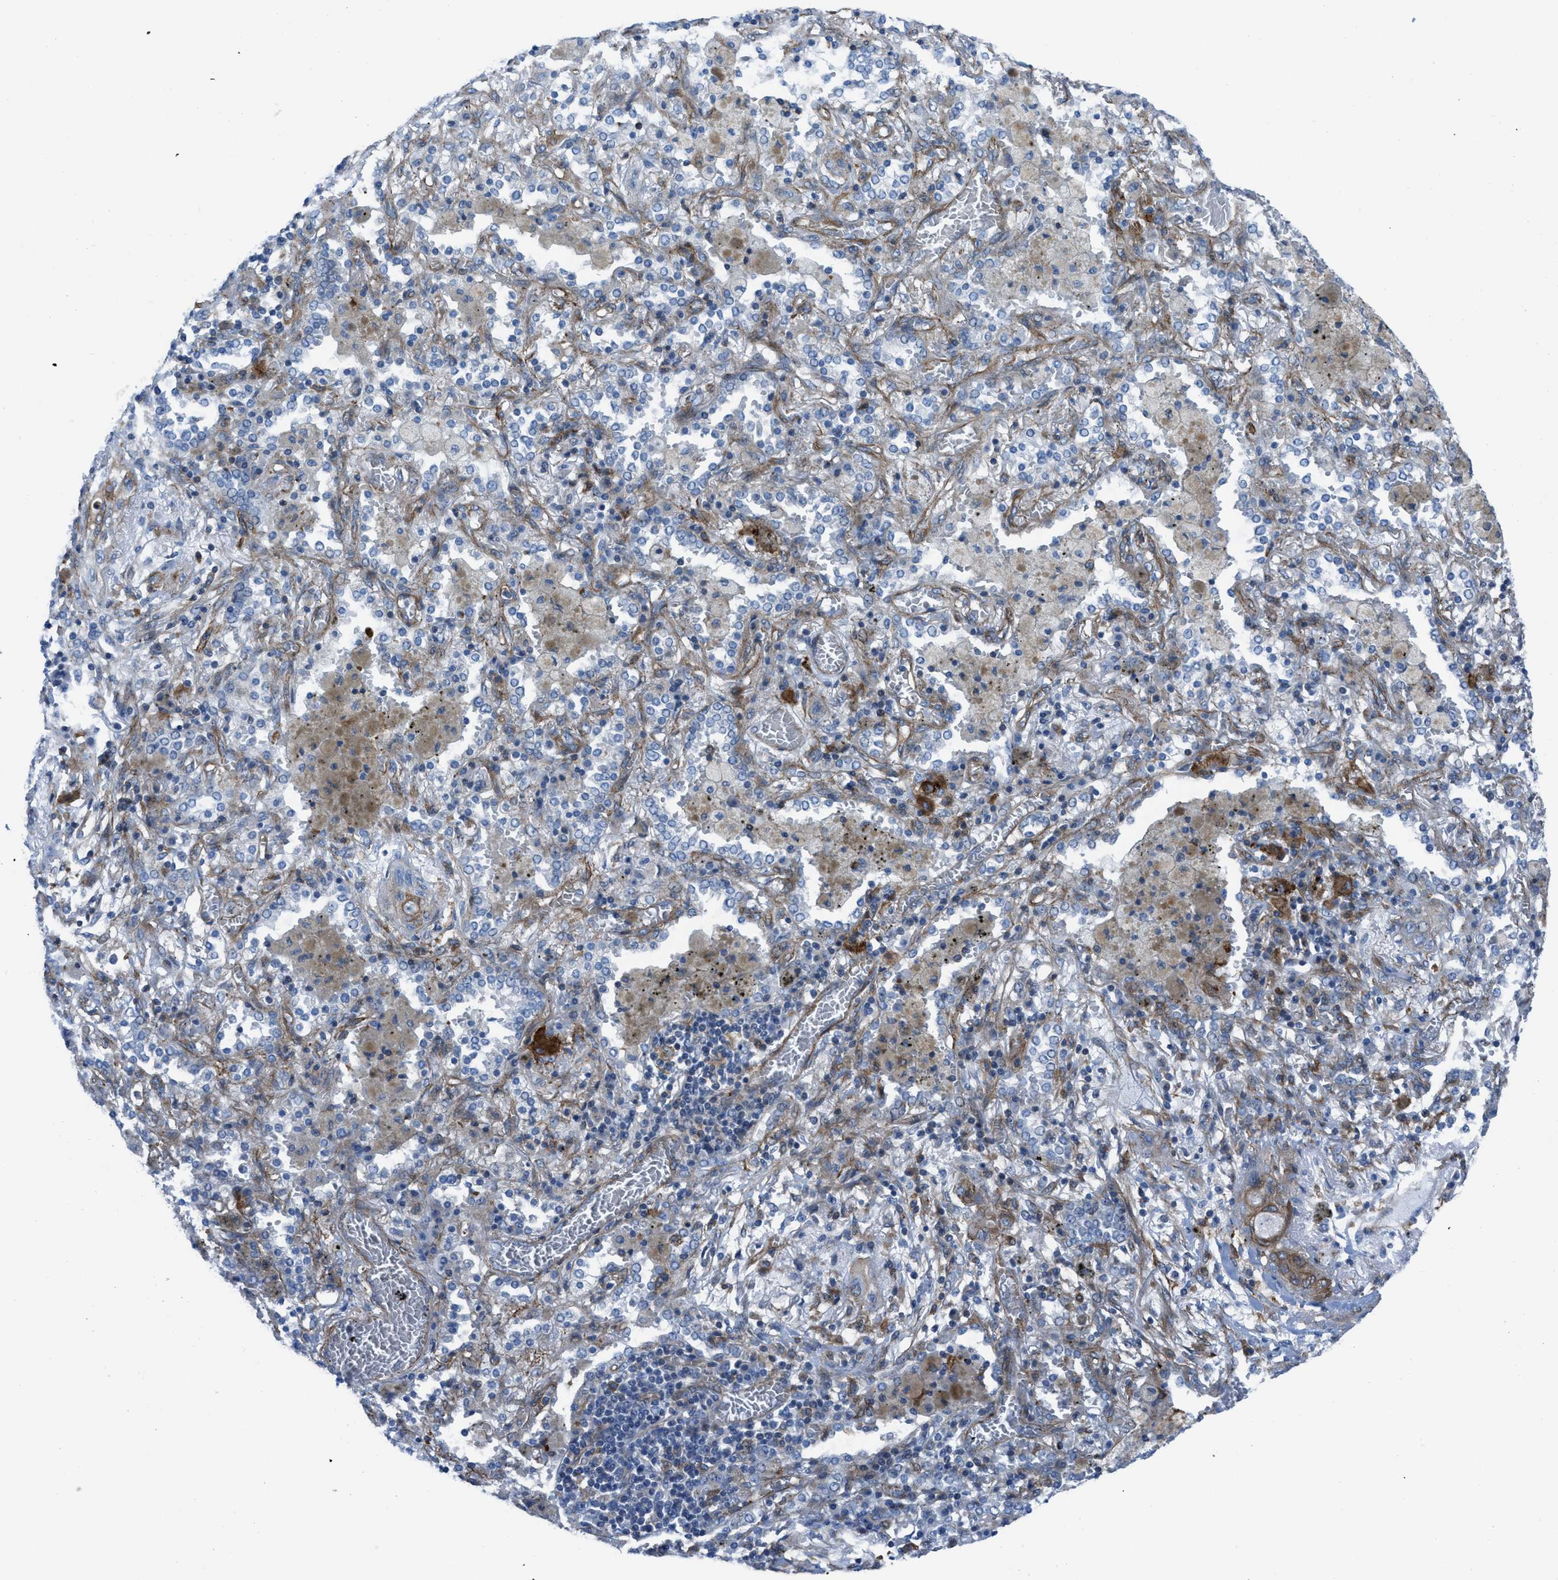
{"staining": {"intensity": "negative", "quantity": "none", "location": "none"}, "tissue": "lung cancer", "cell_type": "Tumor cells", "image_type": "cancer", "snomed": [{"axis": "morphology", "description": "Squamous cell carcinoma, NOS"}, {"axis": "topography", "description": "Lung"}], "caption": "This is an IHC histopathology image of lung squamous cell carcinoma. There is no positivity in tumor cells.", "gene": "KCNH7", "patient": {"sex": "female", "age": 47}}